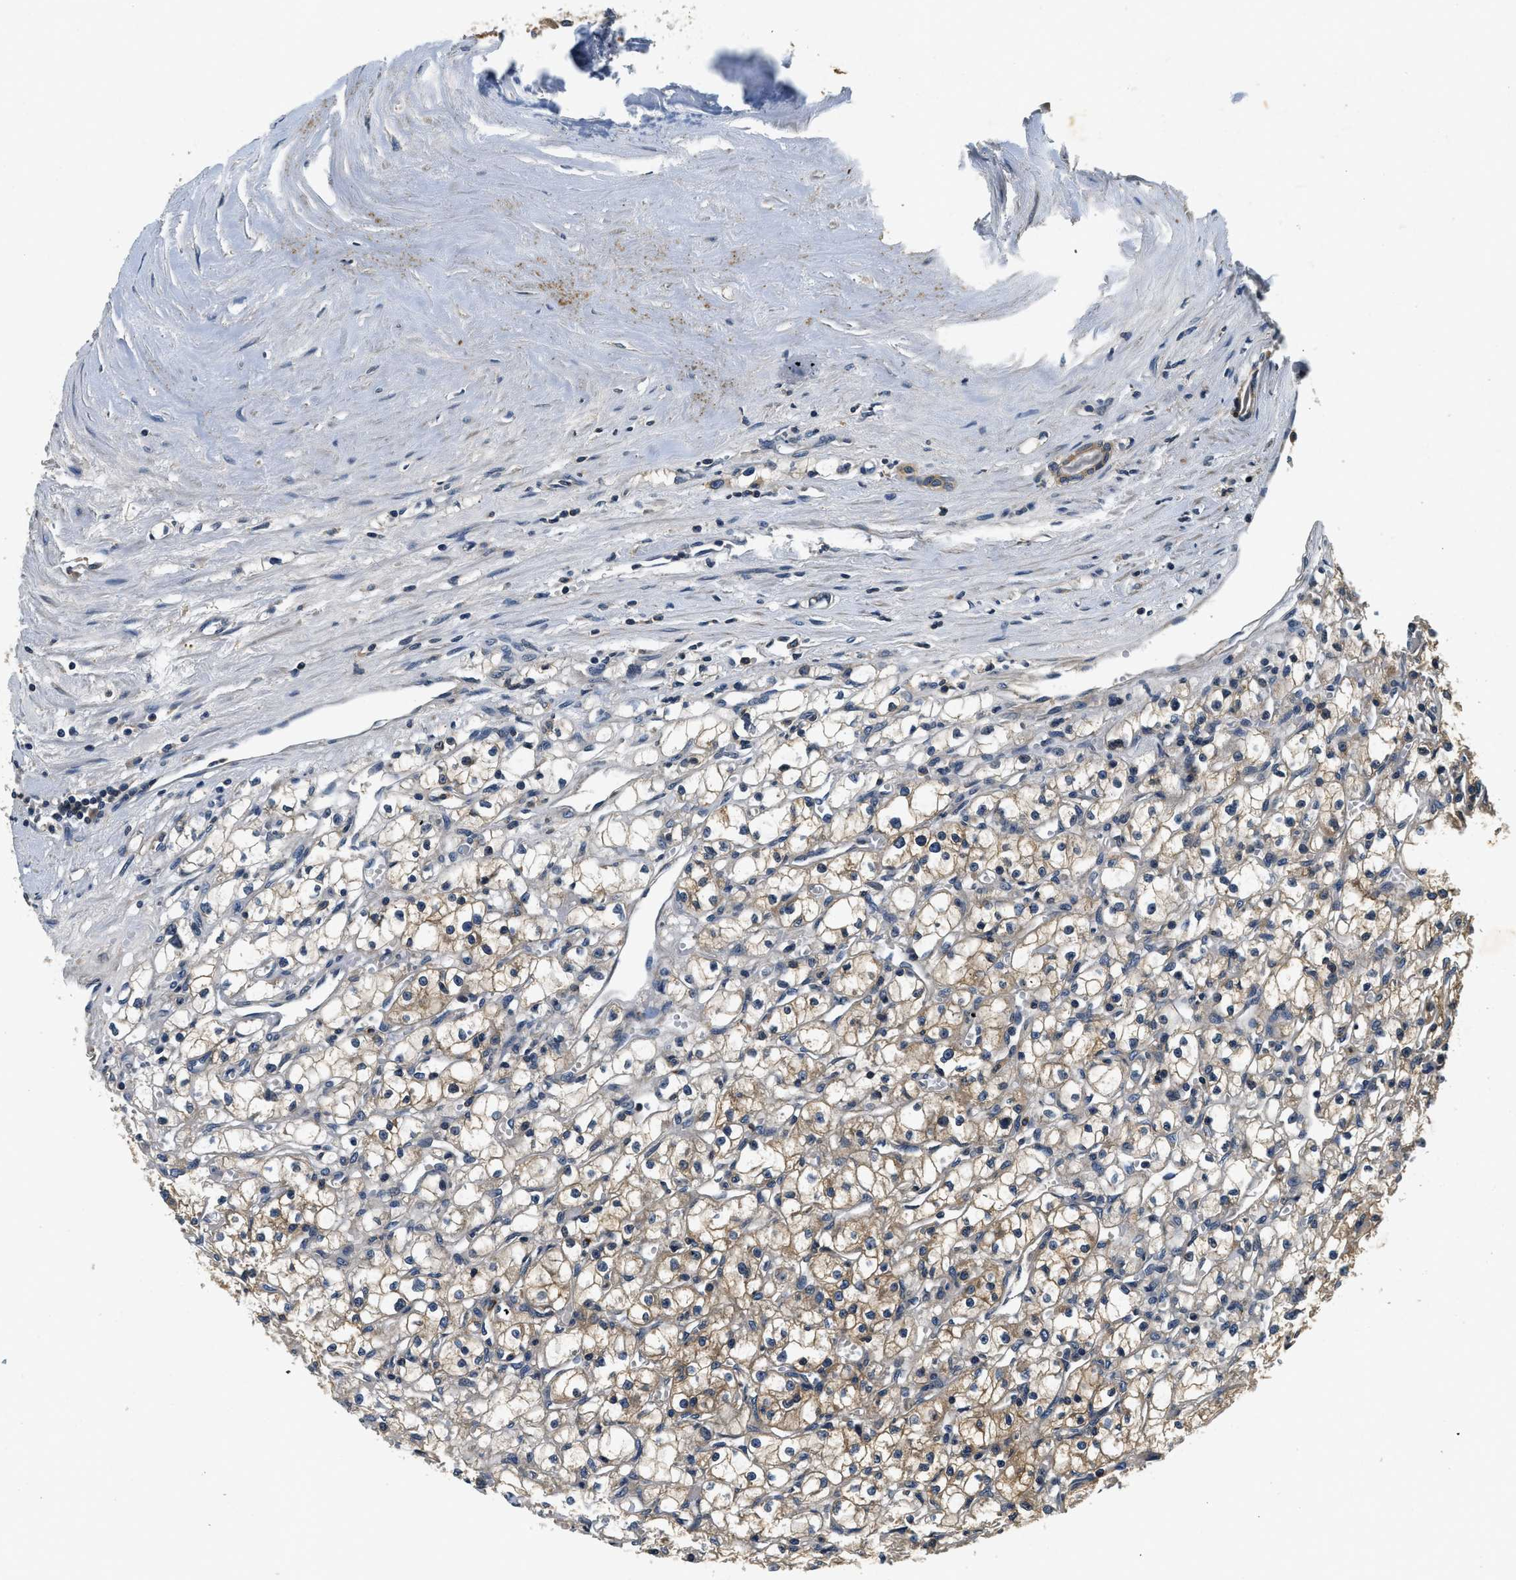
{"staining": {"intensity": "moderate", "quantity": "25%-75%", "location": "cytoplasmic/membranous"}, "tissue": "renal cancer", "cell_type": "Tumor cells", "image_type": "cancer", "snomed": [{"axis": "morphology", "description": "Adenocarcinoma, NOS"}, {"axis": "topography", "description": "Kidney"}], "caption": "This photomicrograph reveals immunohistochemistry staining of human renal cancer, with medium moderate cytoplasmic/membranous staining in approximately 25%-75% of tumor cells.", "gene": "RESF1", "patient": {"sex": "male", "age": 56}}